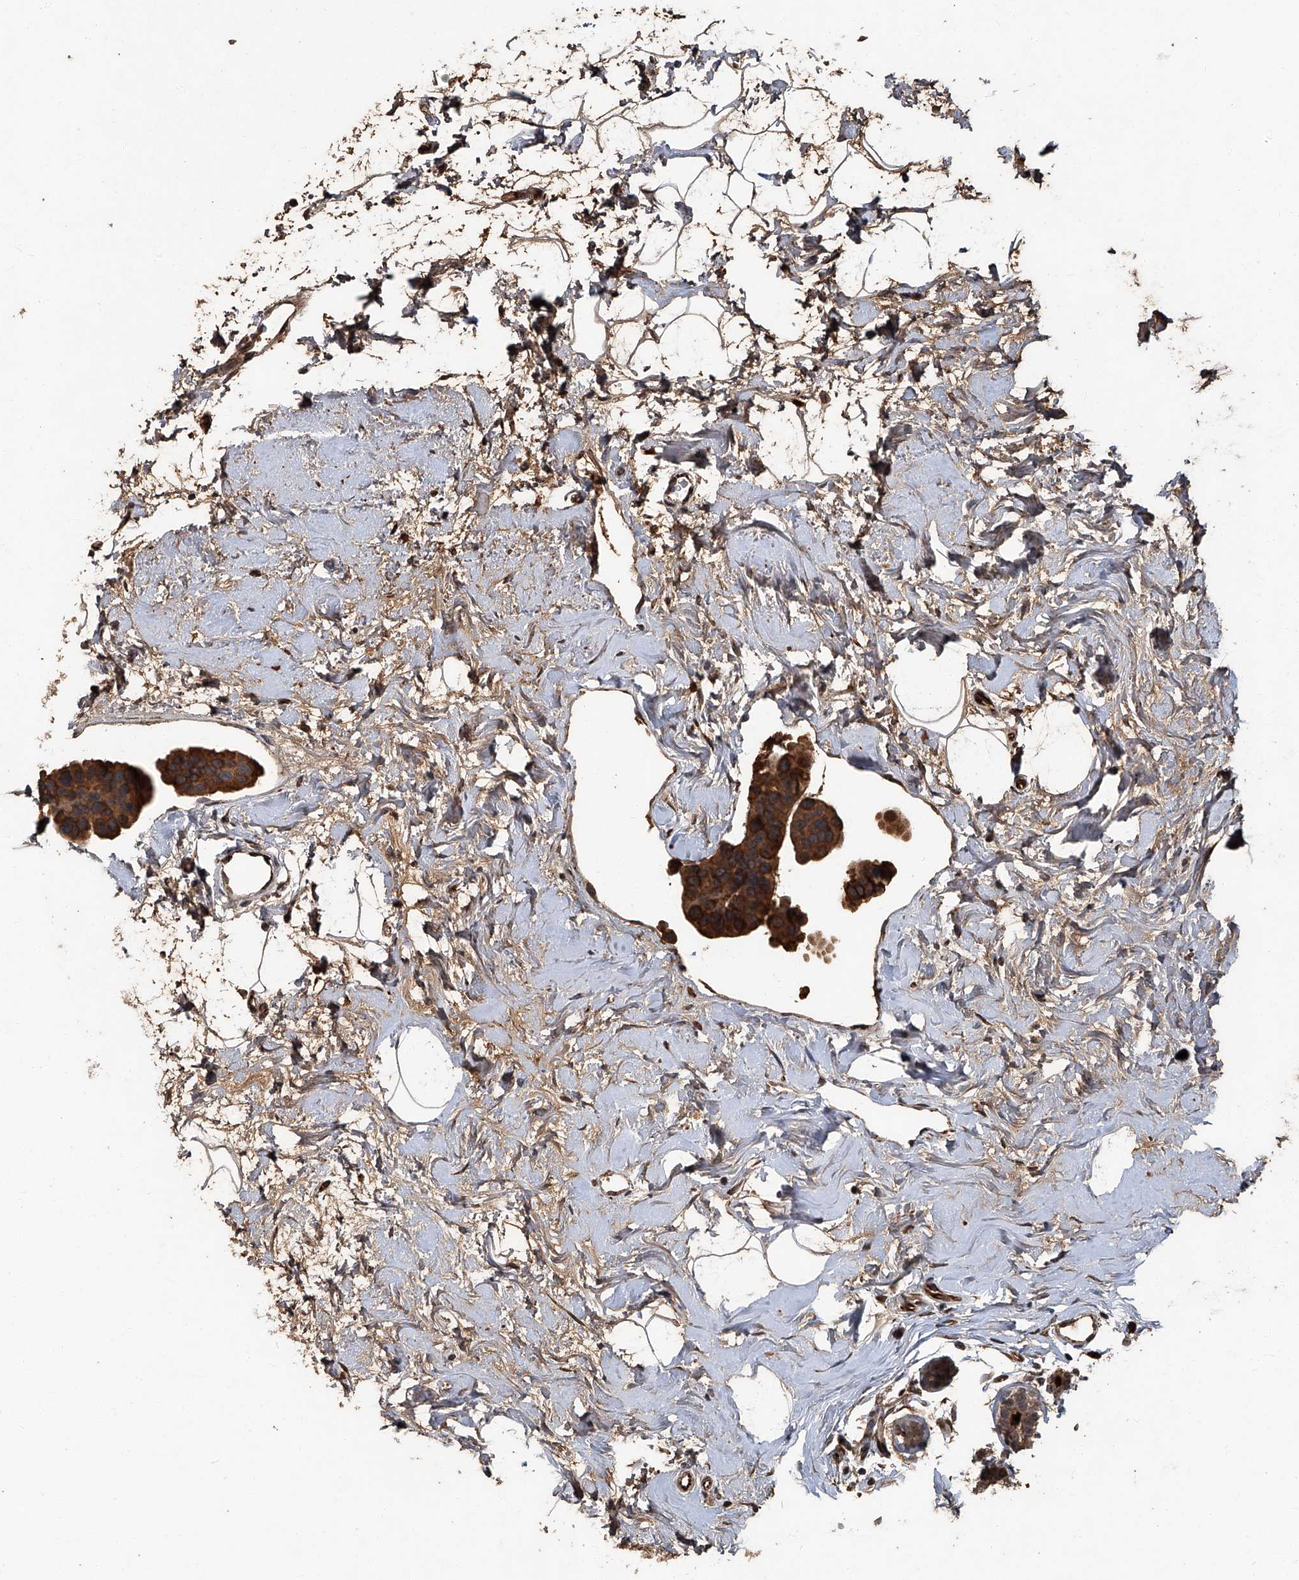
{"staining": {"intensity": "strong", "quantity": ">75%", "location": "cytoplasmic/membranous"}, "tissue": "breast cancer", "cell_type": "Tumor cells", "image_type": "cancer", "snomed": [{"axis": "morphology", "description": "Normal tissue, NOS"}, {"axis": "morphology", "description": "Duct carcinoma"}, {"axis": "topography", "description": "Breast"}], "caption": "Breast cancer stained for a protein (brown) exhibits strong cytoplasmic/membranous positive staining in about >75% of tumor cells.", "gene": "GPR132", "patient": {"sex": "female", "age": 39}}